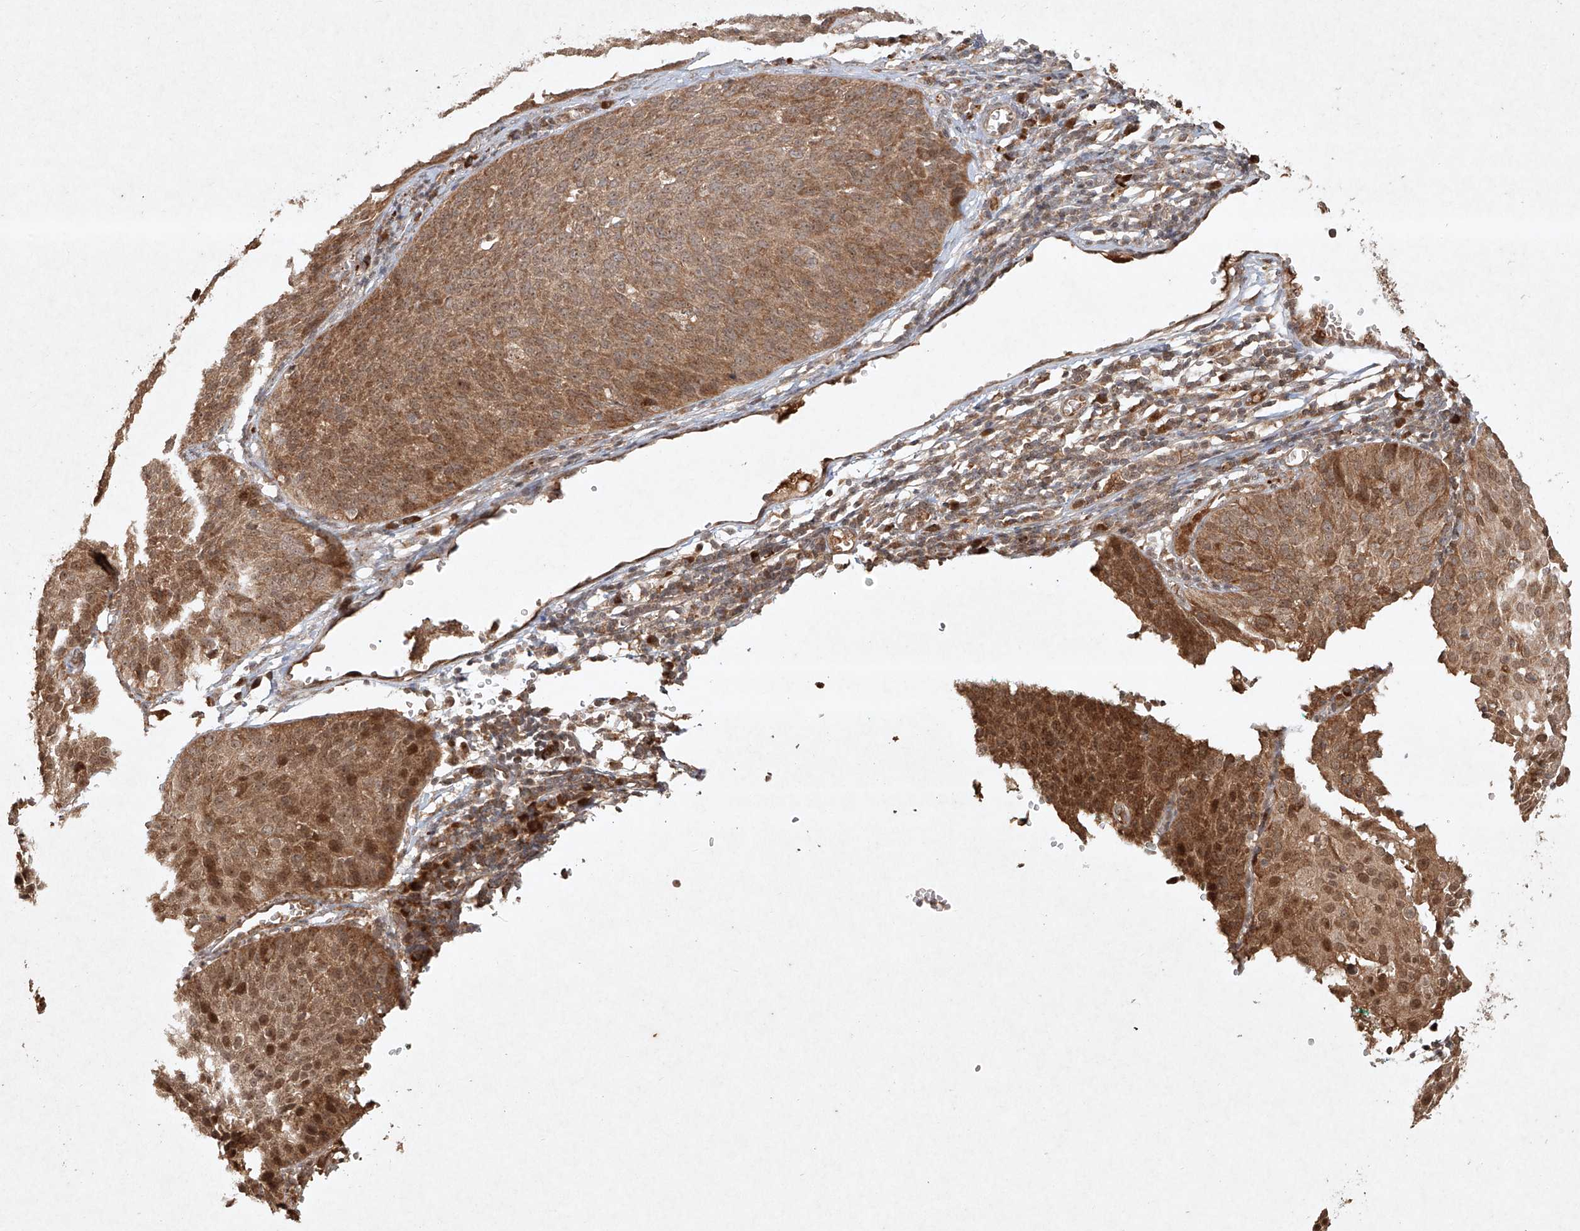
{"staining": {"intensity": "moderate", "quantity": ">75%", "location": "cytoplasmic/membranous"}, "tissue": "cervical cancer", "cell_type": "Tumor cells", "image_type": "cancer", "snomed": [{"axis": "morphology", "description": "Squamous cell carcinoma, NOS"}, {"axis": "topography", "description": "Cervix"}], "caption": "Squamous cell carcinoma (cervical) stained with a protein marker shows moderate staining in tumor cells.", "gene": "CYYR1", "patient": {"sex": "female", "age": 38}}